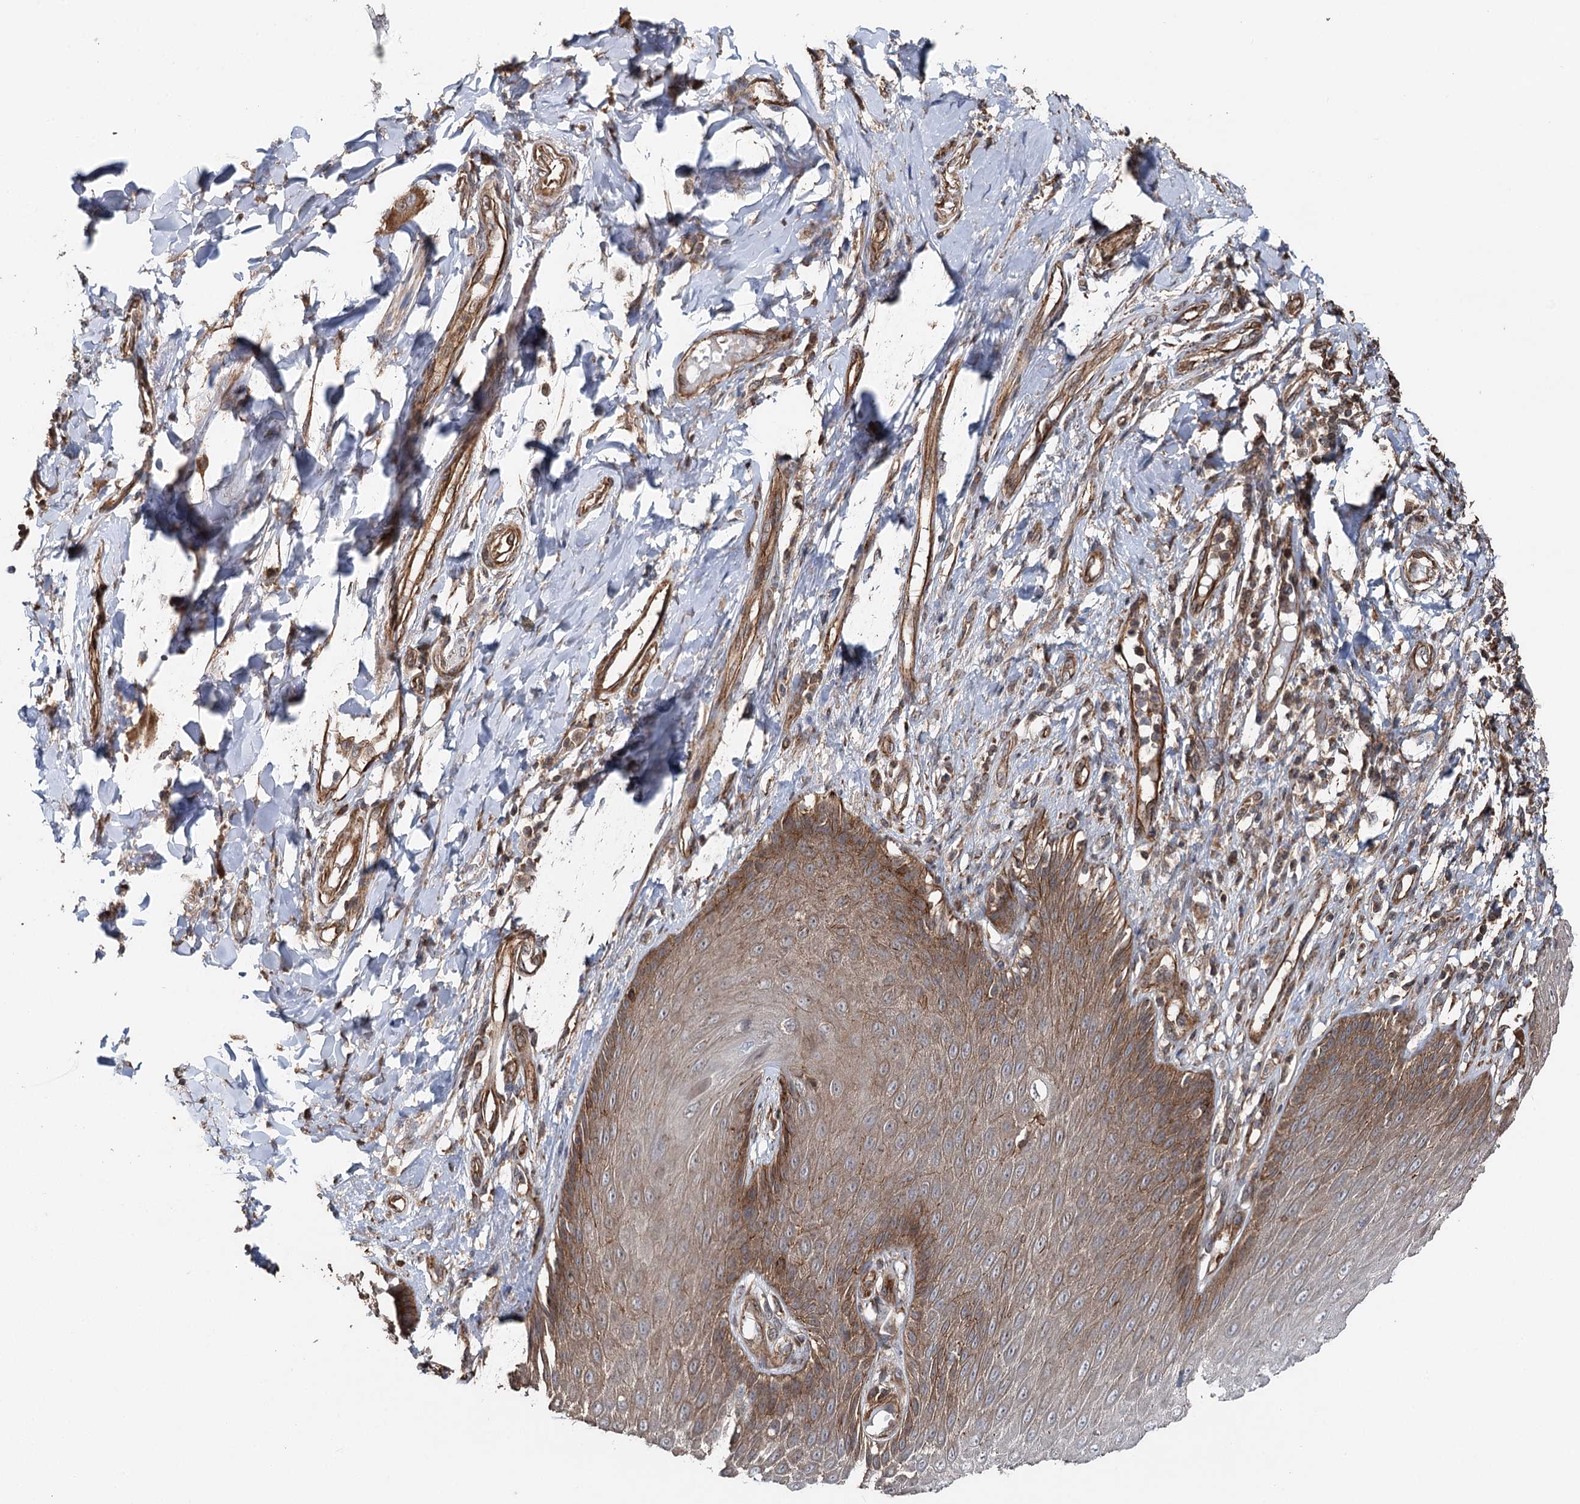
{"staining": {"intensity": "moderate", "quantity": ">75%", "location": "cytoplasmic/membranous"}, "tissue": "skin", "cell_type": "Epidermal cells", "image_type": "normal", "snomed": [{"axis": "morphology", "description": "Normal tissue, NOS"}, {"axis": "topography", "description": "Anal"}], "caption": "The image exhibits a brown stain indicating the presence of a protein in the cytoplasmic/membranous of epidermal cells in skin. (Brightfield microscopy of DAB IHC at high magnification).", "gene": "ITFG2", "patient": {"sex": "male", "age": 69}}